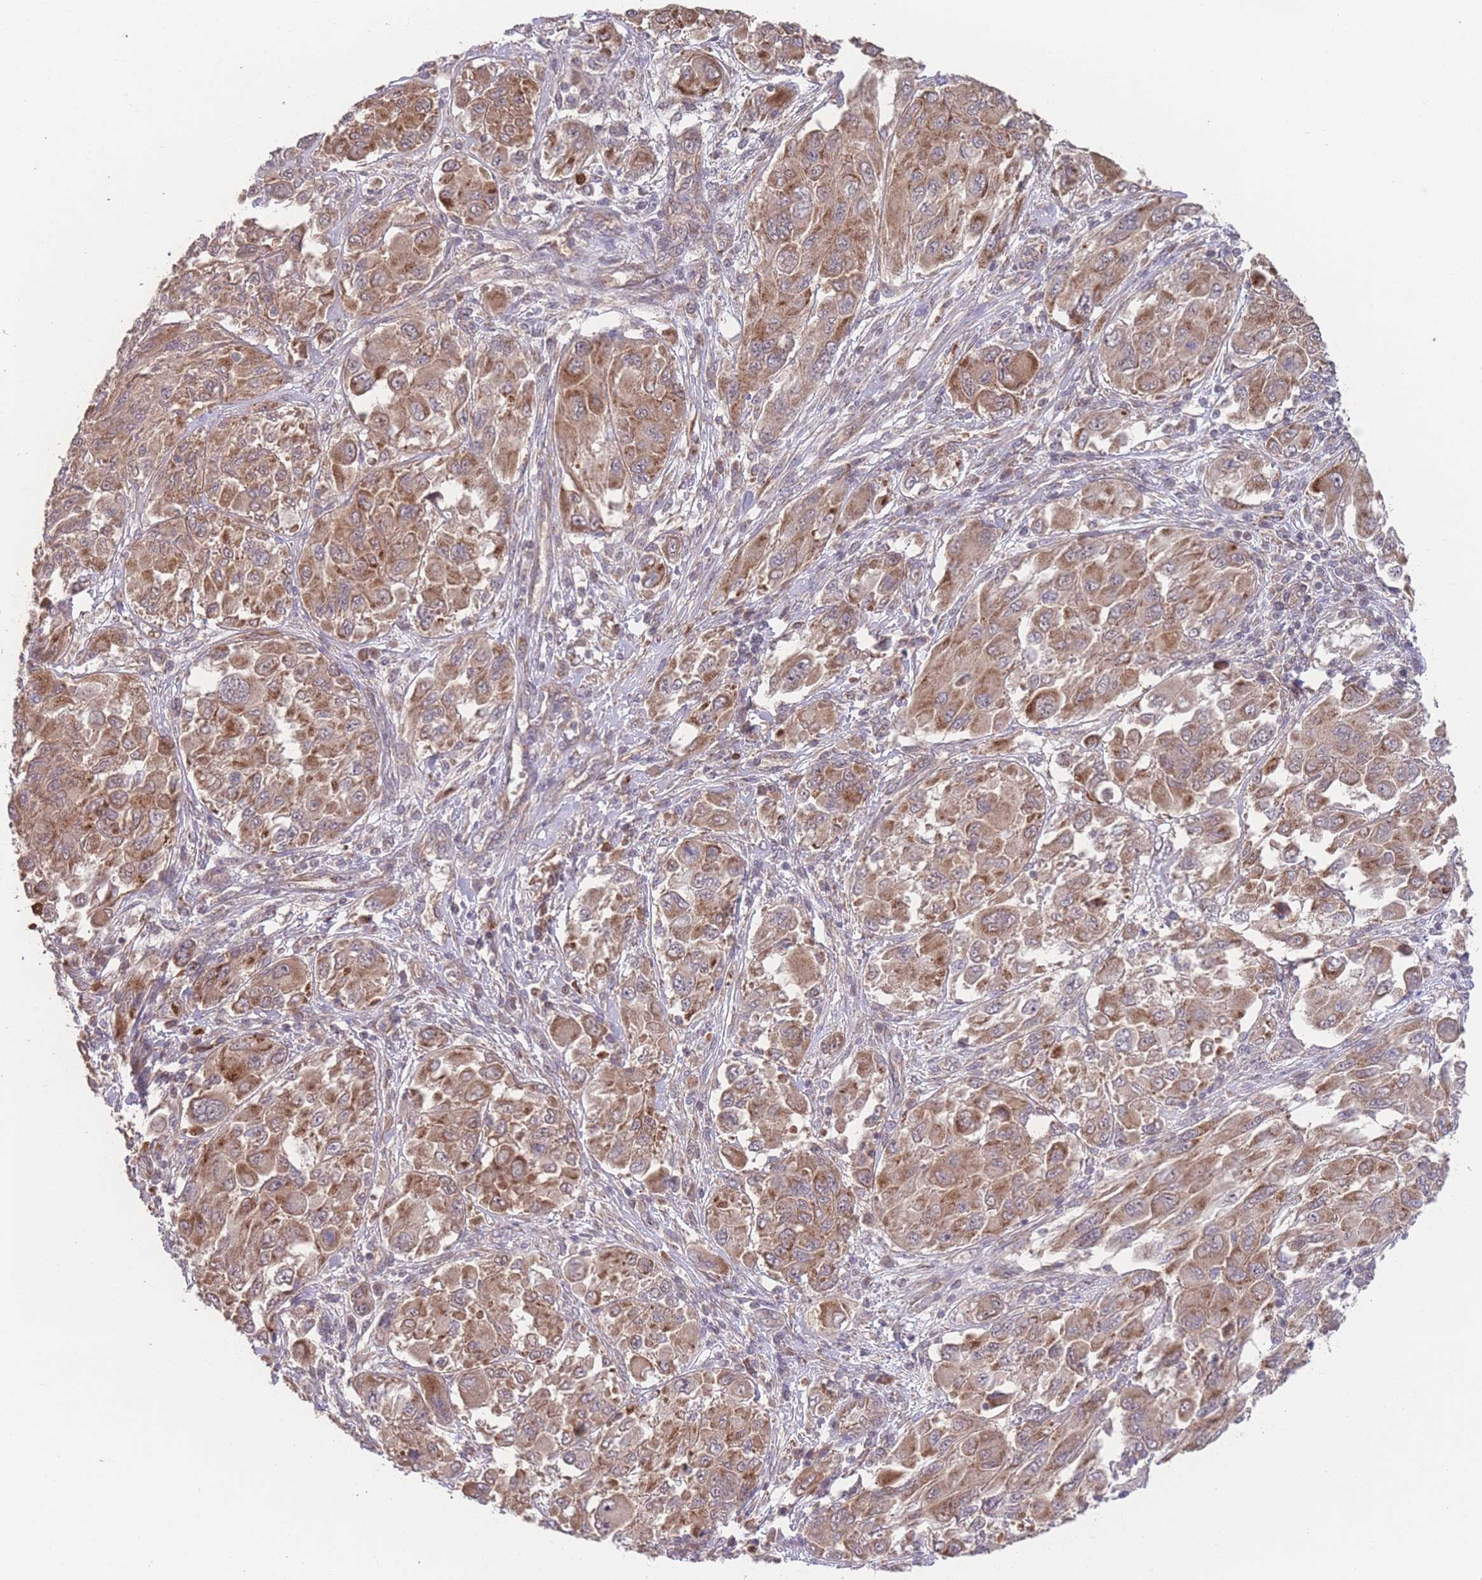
{"staining": {"intensity": "moderate", "quantity": ">75%", "location": "cytoplasmic/membranous"}, "tissue": "melanoma", "cell_type": "Tumor cells", "image_type": "cancer", "snomed": [{"axis": "morphology", "description": "Malignant melanoma, NOS"}, {"axis": "topography", "description": "Skin"}], "caption": "A brown stain labels moderate cytoplasmic/membranous staining of a protein in human melanoma tumor cells.", "gene": "PXMP4", "patient": {"sex": "female", "age": 91}}